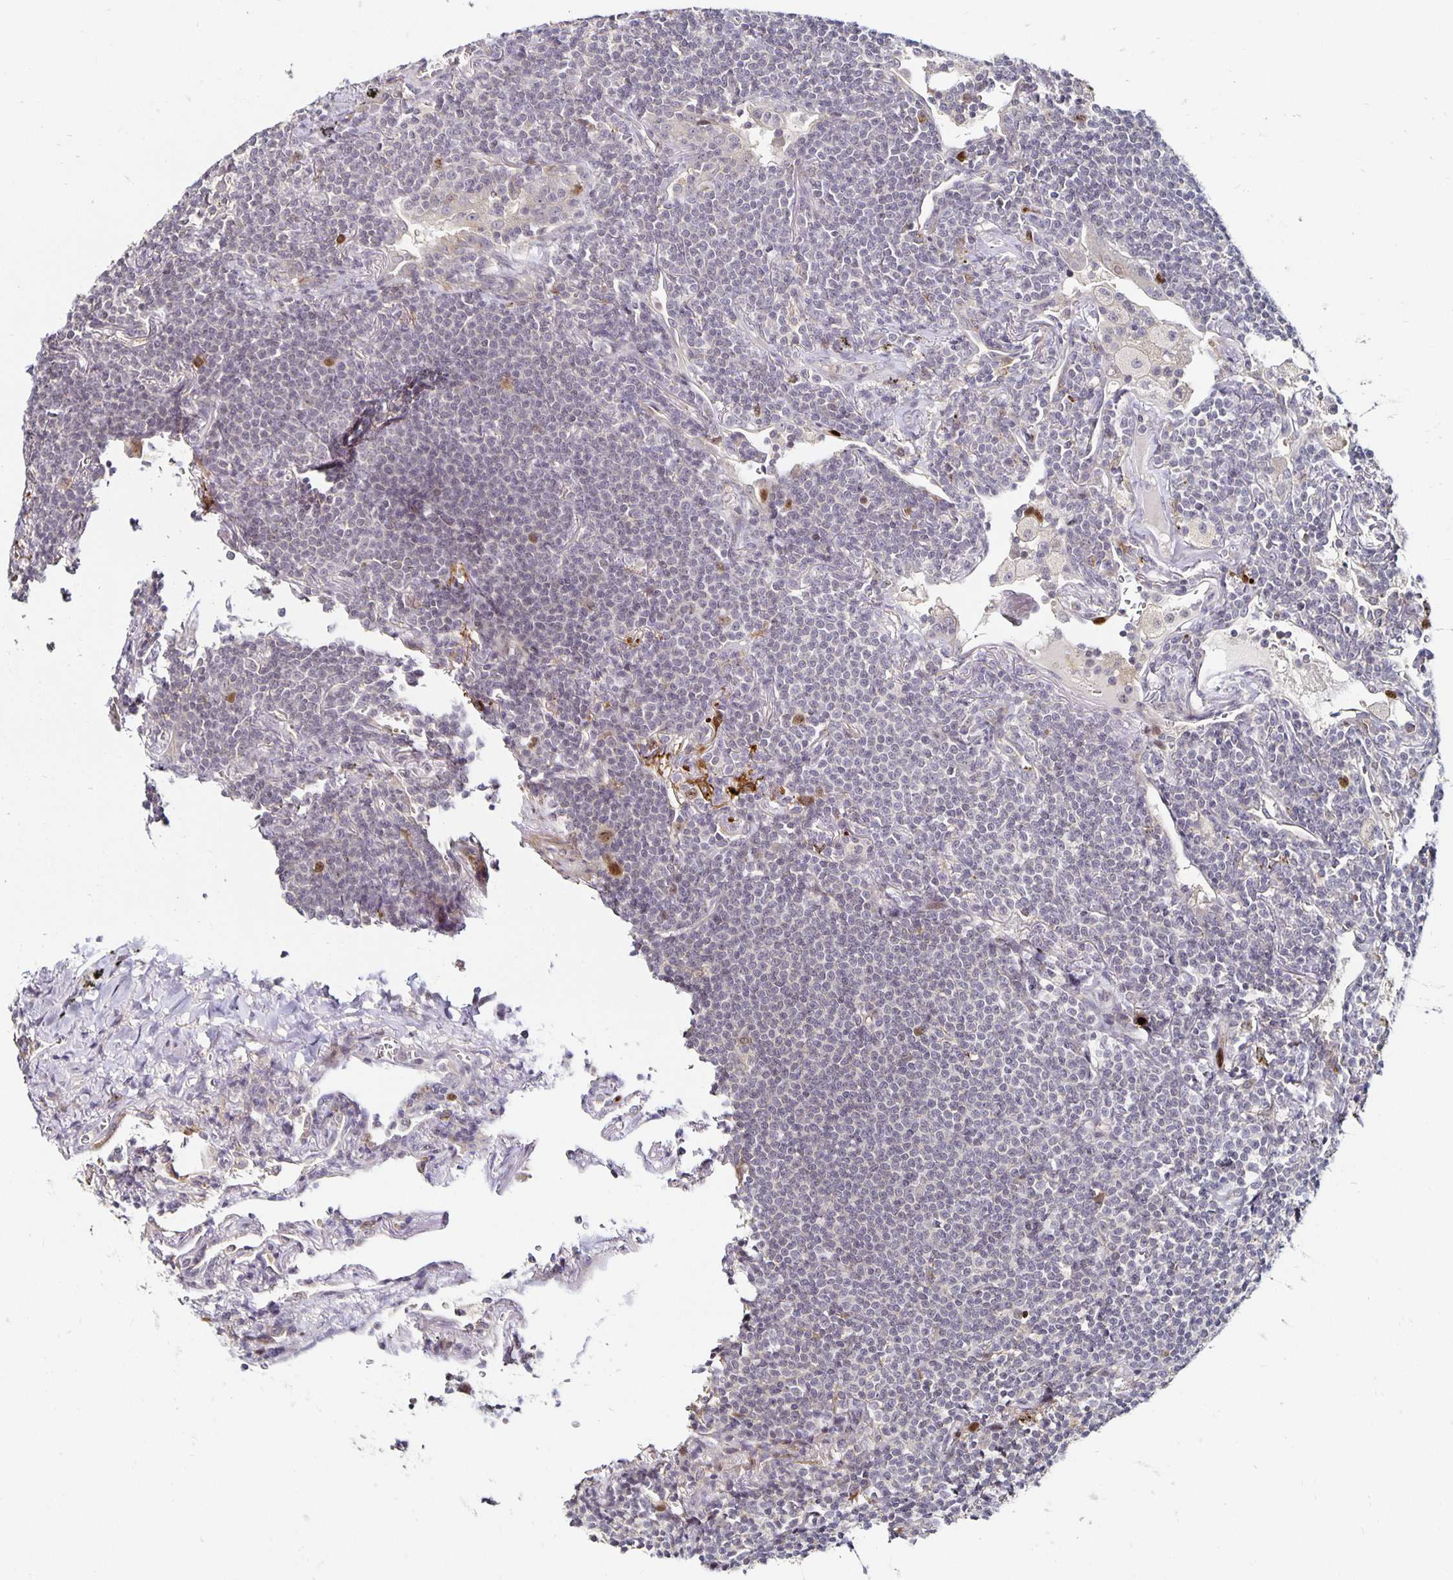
{"staining": {"intensity": "negative", "quantity": "none", "location": "none"}, "tissue": "lymphoma", "cell_type": "Tumor cells", "image_type": "cancer", "snomed": [{"axis": "morphology", "description": "Malignant lymphoma, non-Hodgkin's type, Low grade"}, {"axis": "topography", "description": "Lung"}], "caption": "Tumor cells show no significant protein staining in lymphoma.", "gene": "ANLN", "patient": {"sex": "female", "age": 71}}